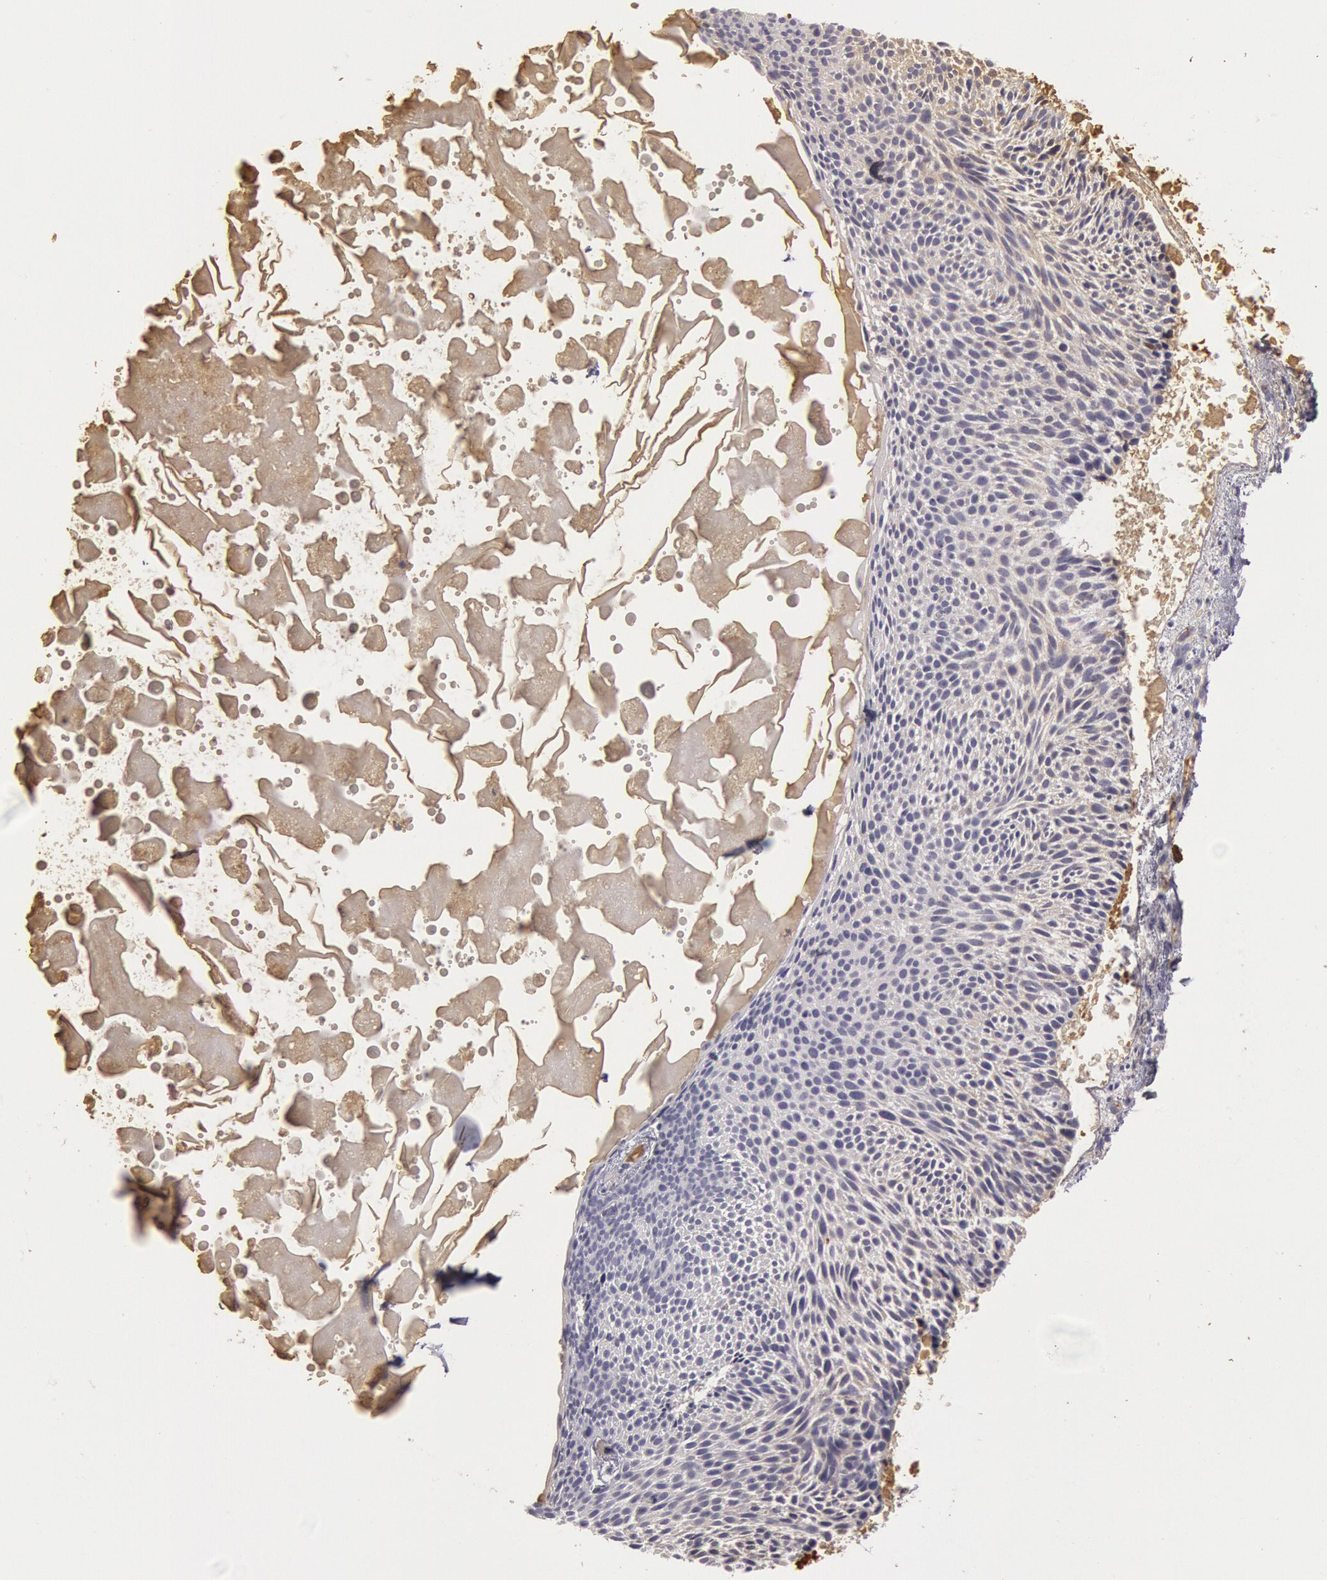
{"staining": {"intensity": "weak", "quantity": "<25%", "location": "cytoplasmic/membranous"}, "tissue": "skin cancer", "cell_type": "Tumor cells", "image_type": "cancer", "snomed": [{"axis": "morphology", "description": "Basal cell carcinoma"}, {"axis": "topography", "description": "Skin"}], "caption": "A histopathology image of basal cell carcinoma (skin) stained for a protein shows no brown staining in tumor cells. Brightfield microscopy of immunohistochemistry (IHC) stained with DAB (3,3'-diaminobenzidine) (brown) and hematoxylin (blue), captured at high magnification.", "gene": "IGHG1", "patient": {"sex": "male", "age": 84}}